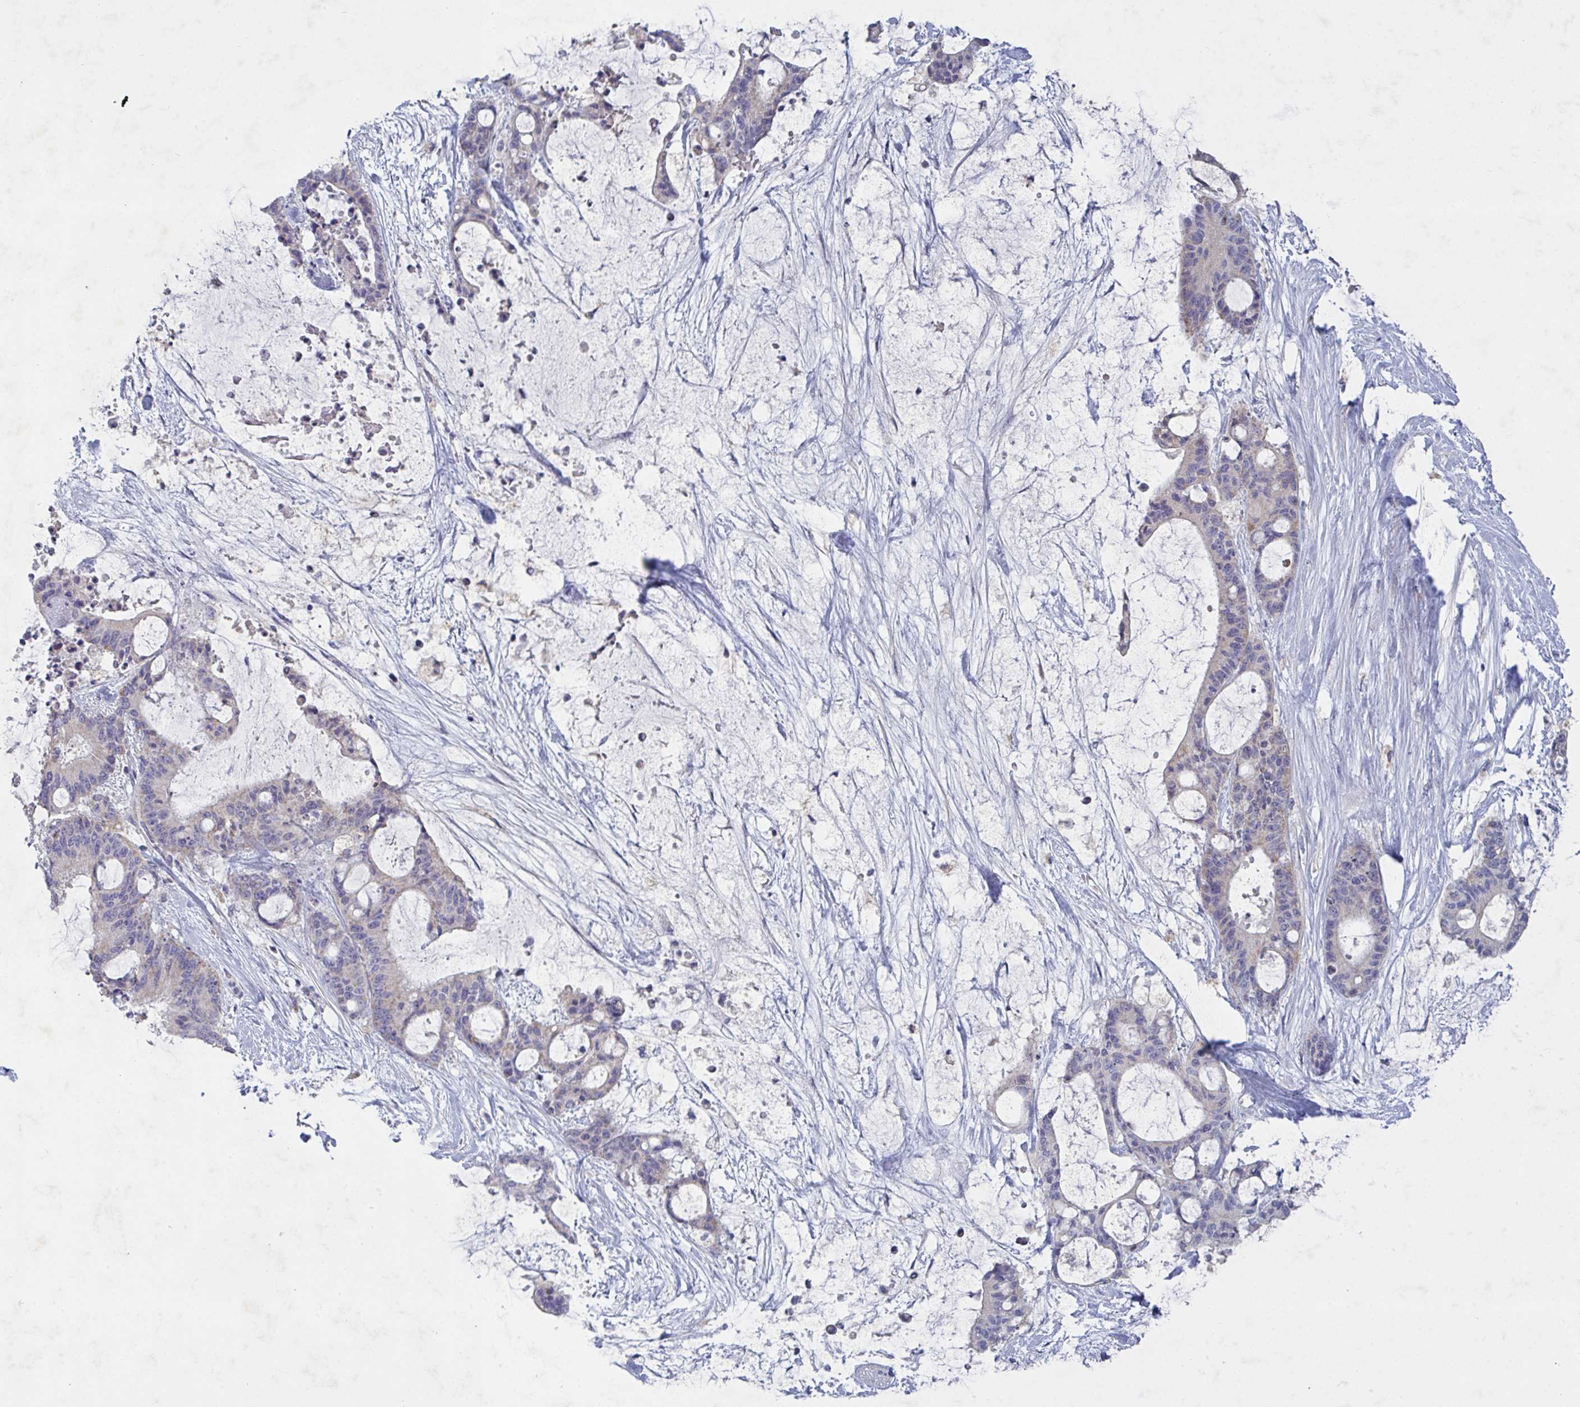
{"staining": {"intensity": "negative", "quantity": "none", "location": "none"}, "tissue": "liver cancer", "cell_type": "Tumor cells", "image_type": "cancer", "snomed": [{"axis": "morphology", "description": "Normal tissue, NOS"}, {"axis": "morphology", "description": "Cholangiocarcinoma"}, {"axis": "topography", "description": "Liver"}, {"axis": "topography", "description": "Peripheral nerve tissue"}], "caption": "Cholangiocarcinoma (liver) was stained to show a protein in brown. There is no significant staining in tumor cells.", "gene": "GALNT13", "patient": {"sex": "female", "age": 73}}